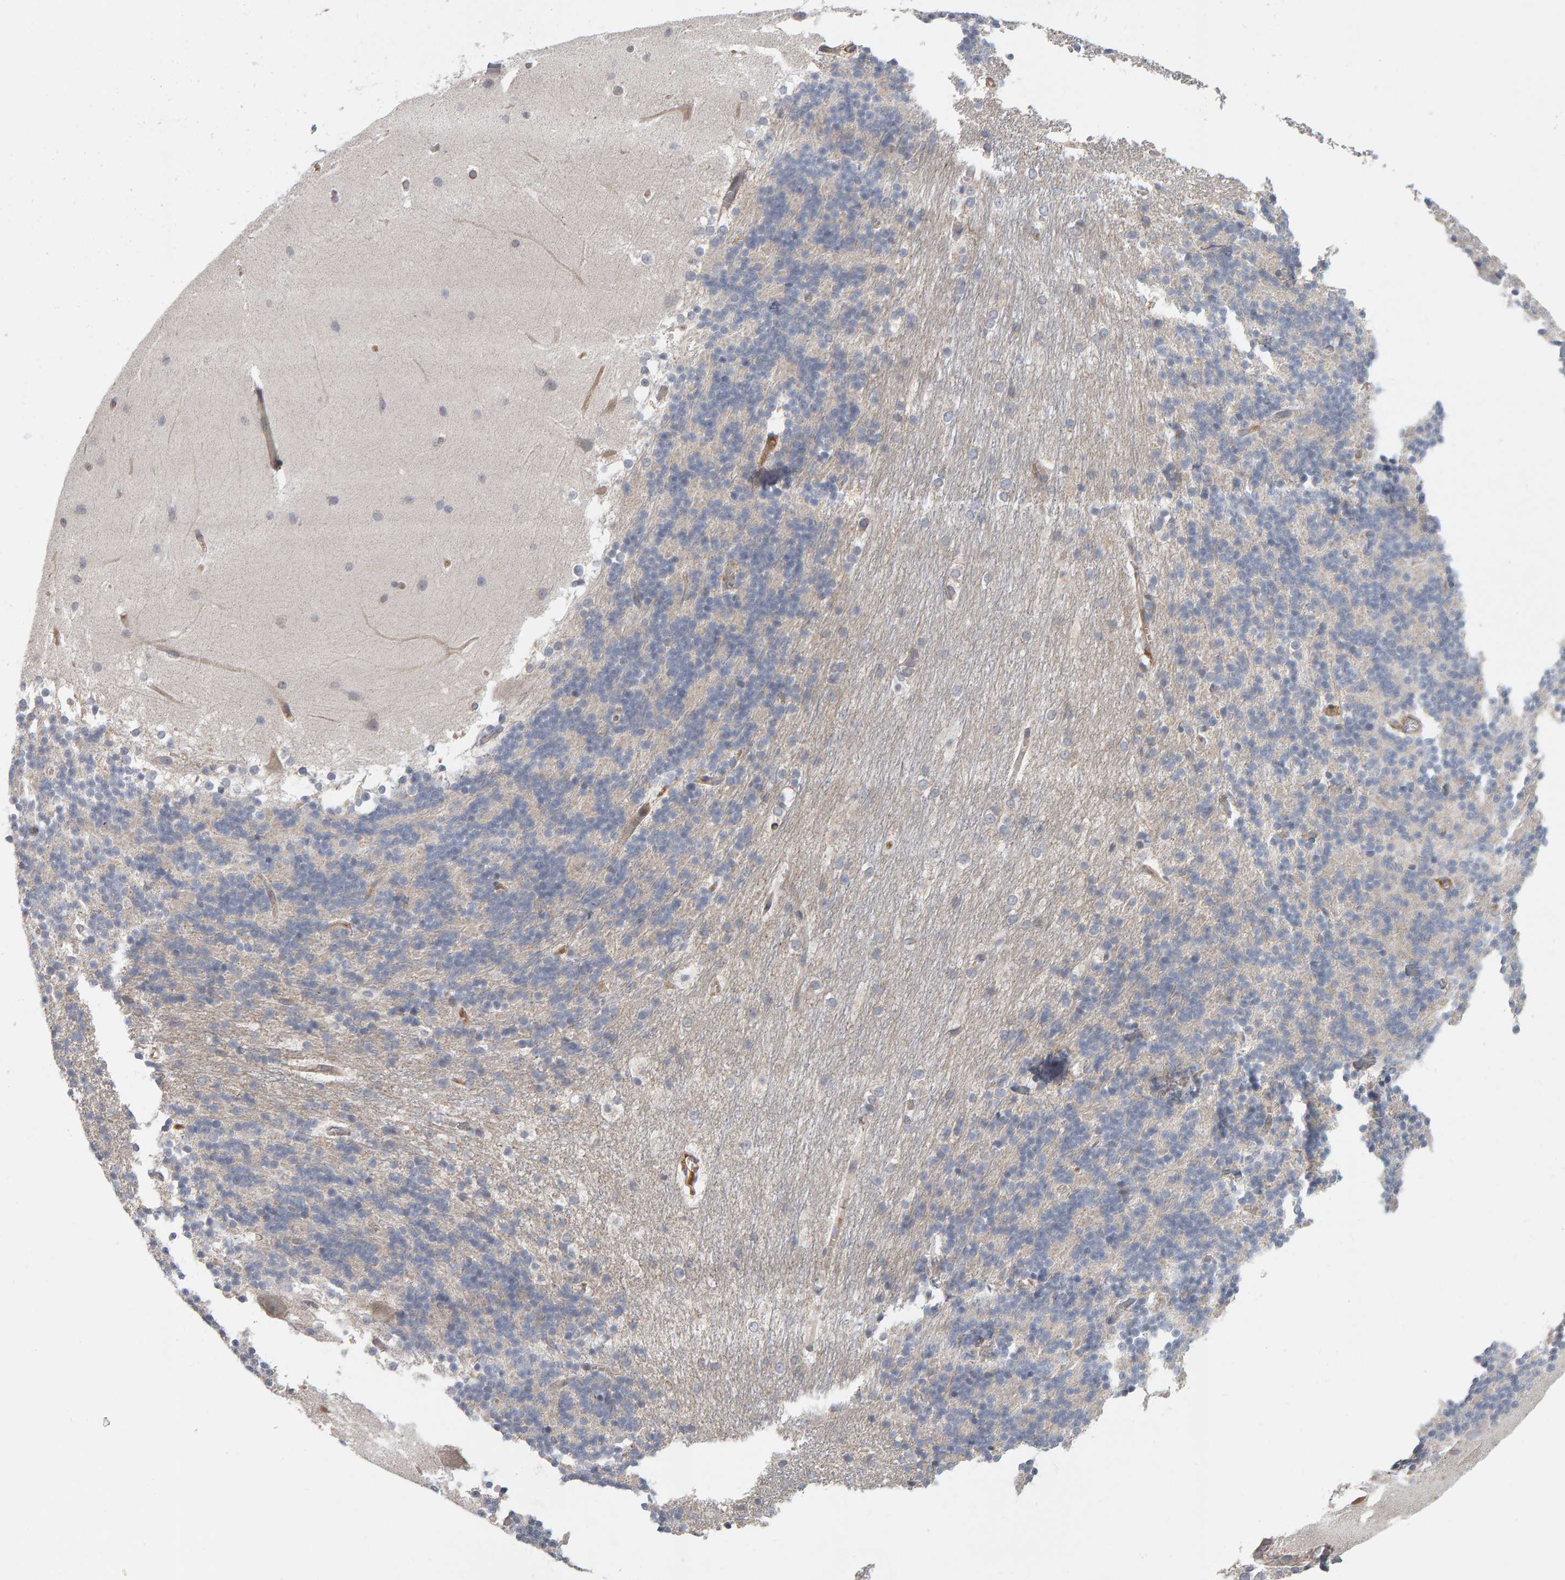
{"staining": {"intensity": "negative", "quantity": "none", "location": "none"}, "tissue": "cerebellum", "cell_type": "Cells in granular layer", "image_type": "normal", "snomed": [{"axis": "morphology", "description": "Normal tissue, NOS"}, {"axis": "topography", "description": "Cerebellum"}], "caption": "A photomicrograph of cerebellum stained for a protein shows no brown staining in cells in granular layer. Nuclei are stained in blue.", "gene": "C9orf72", "patient": {"sex": "female", "age": 19}}